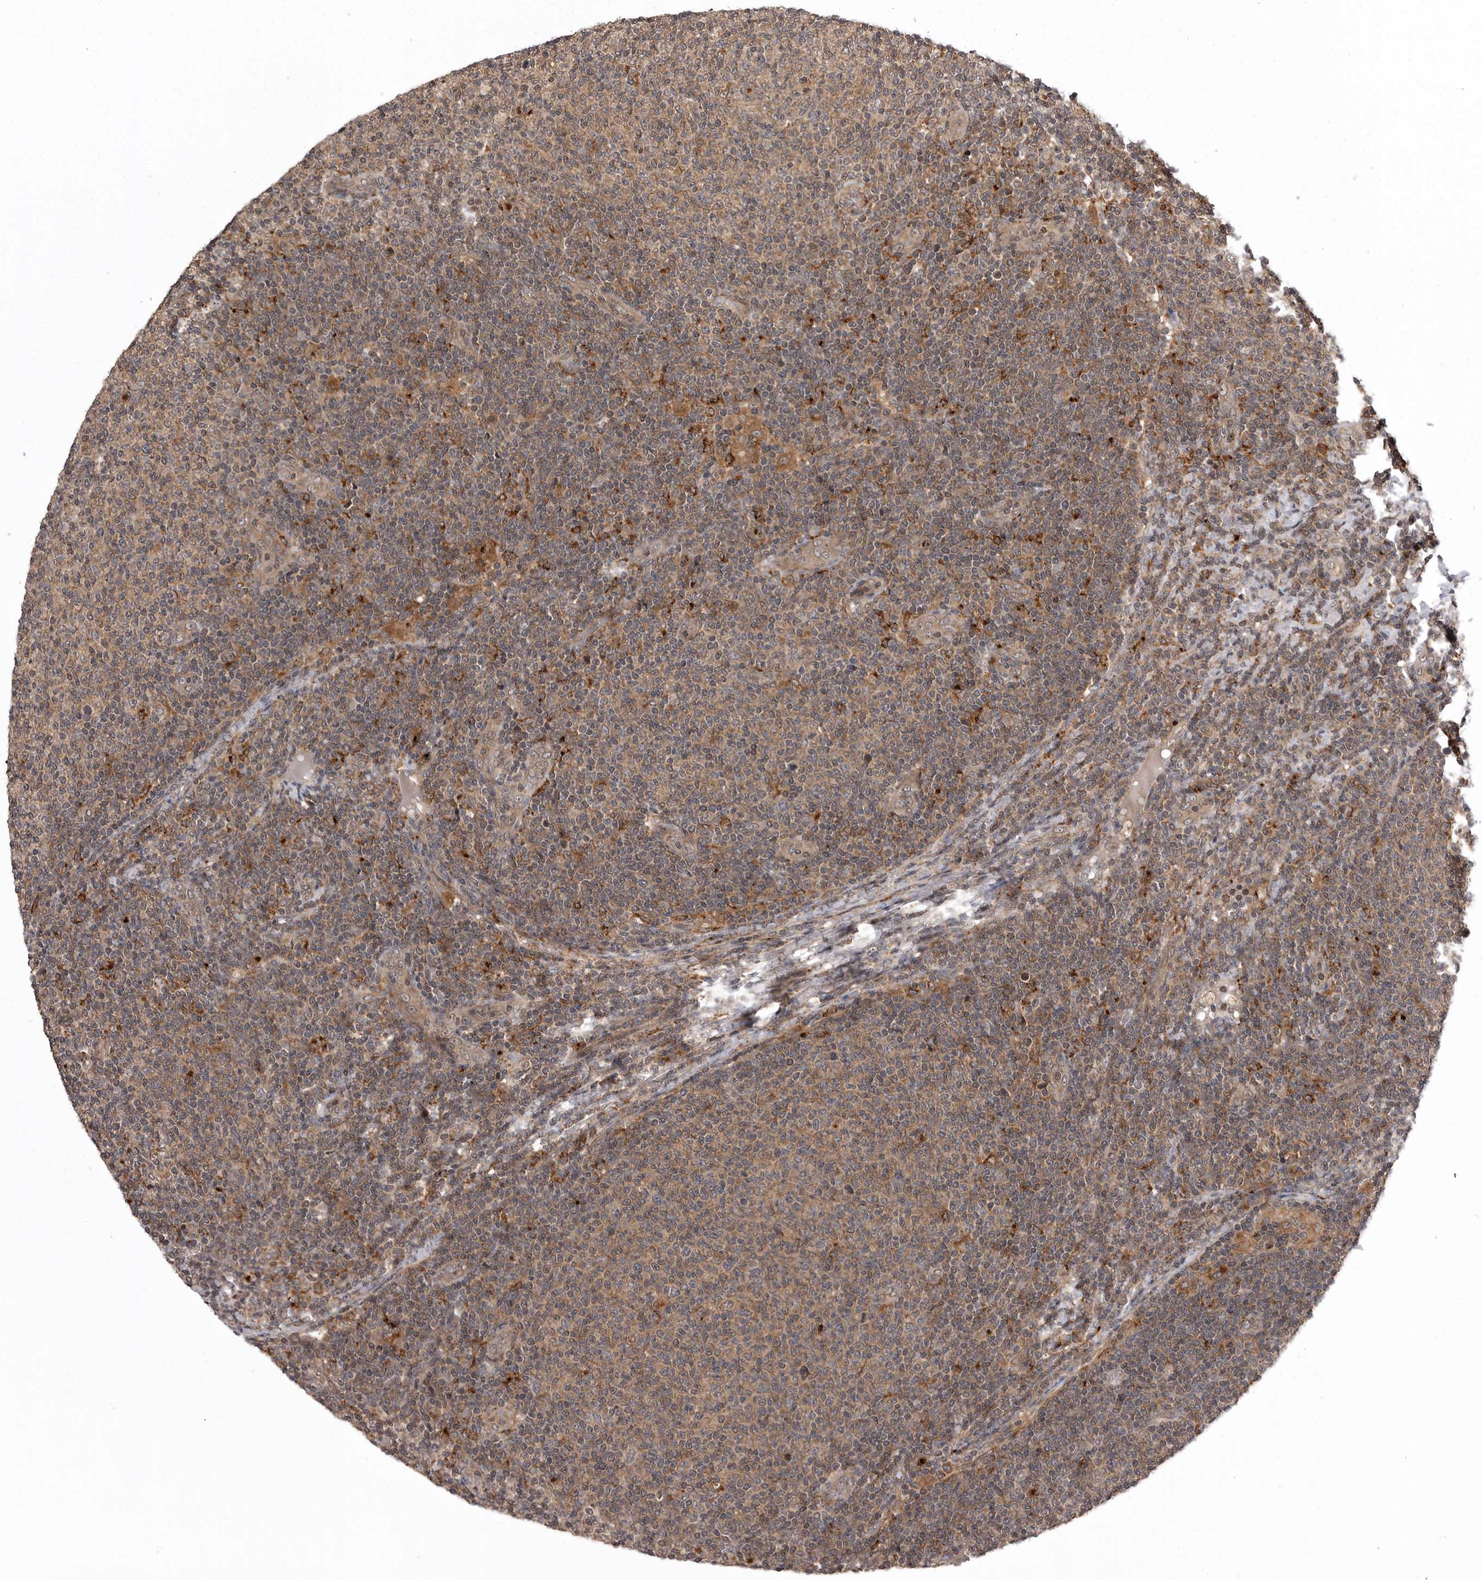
{"staining": {"intensity": "weak", "quantity": "25%-75%", "location": "cytoplasmic/membranous"}, "tissue": "lymphoma", "cell_type": "Tumor cells", "image_type": "cancer", "snomed": [{"axis": "morphology", "description": "Malignant lymphoma, non-Hodgkin's type, Low grade"}, {"axis": "topography", "description": "Lymph node"}], "caption": "High-magnification brightfield microscopy of lymphoma stained with DAB (brown) and counterstained with hematoxylin (blue). tumor cells exhibit weak cytoplasmic/membranous staining is present in about25%-75% of cells. (DAB IHC, brown staining for protein, blue staining for nuclei).", "gene": "AOAH", "patient": {"sex": "male", "age": 66}}